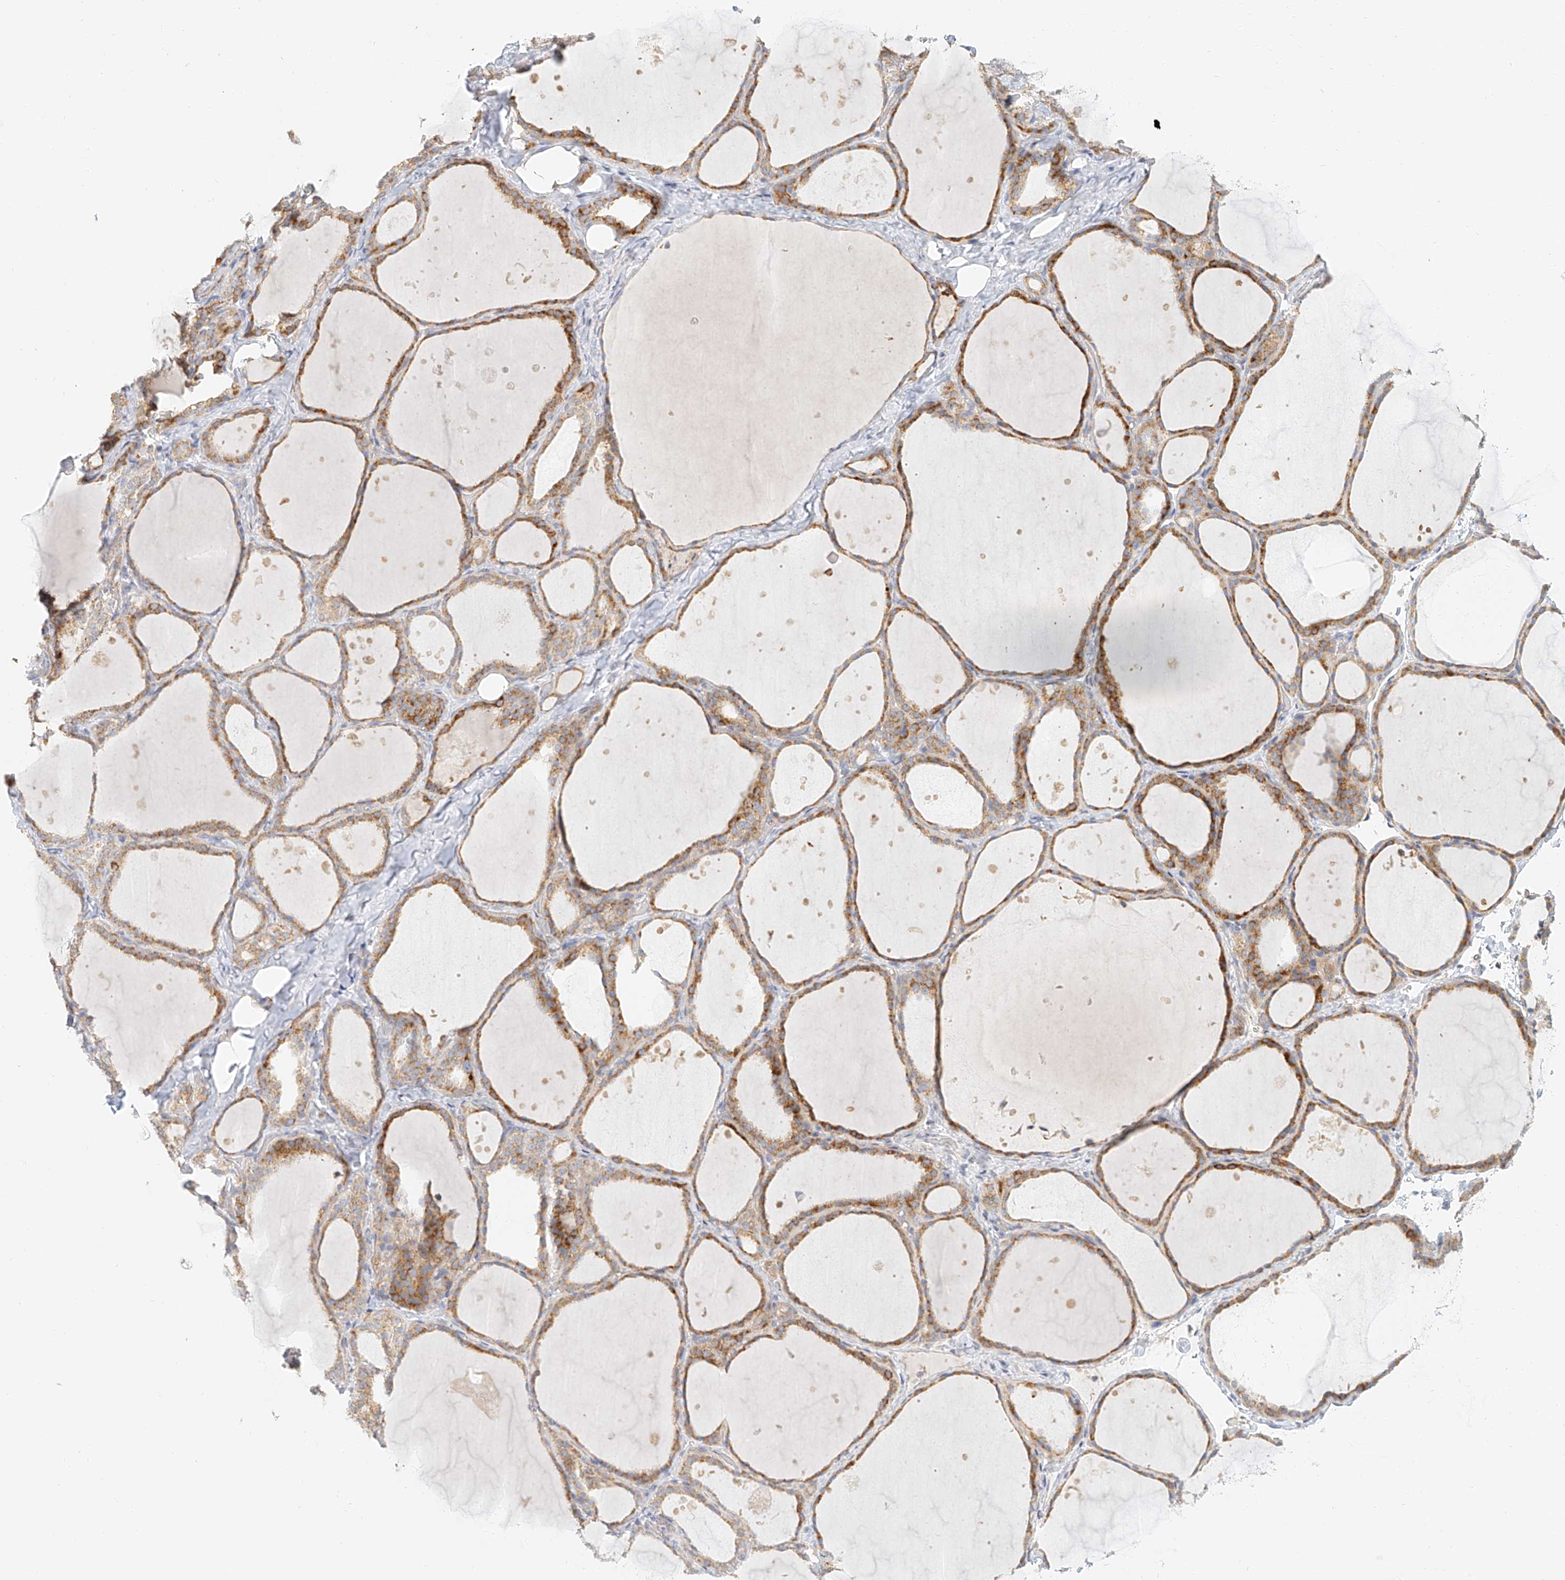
{"staining": {"intensity": "moderate", "quantity": ">75%", "location": "cytoplasmic/membranous"}, "tissue": "thyroid gland", "cell_type": "Glandular cells", "image_type": "normal", "snomed": [{"axis": "morphology", "description": "Normal tissue, NOS"}, {"axis": "topography", "description": "Thyroid gland"}], "caption": "A histopathology image of human thyroid gland stained for a protein demonstrates moderate cytoplasmic/membranous brown staining in glandular cells.", "gene": "CXorf58", "patient": {"sex": "female", "age": 44}}